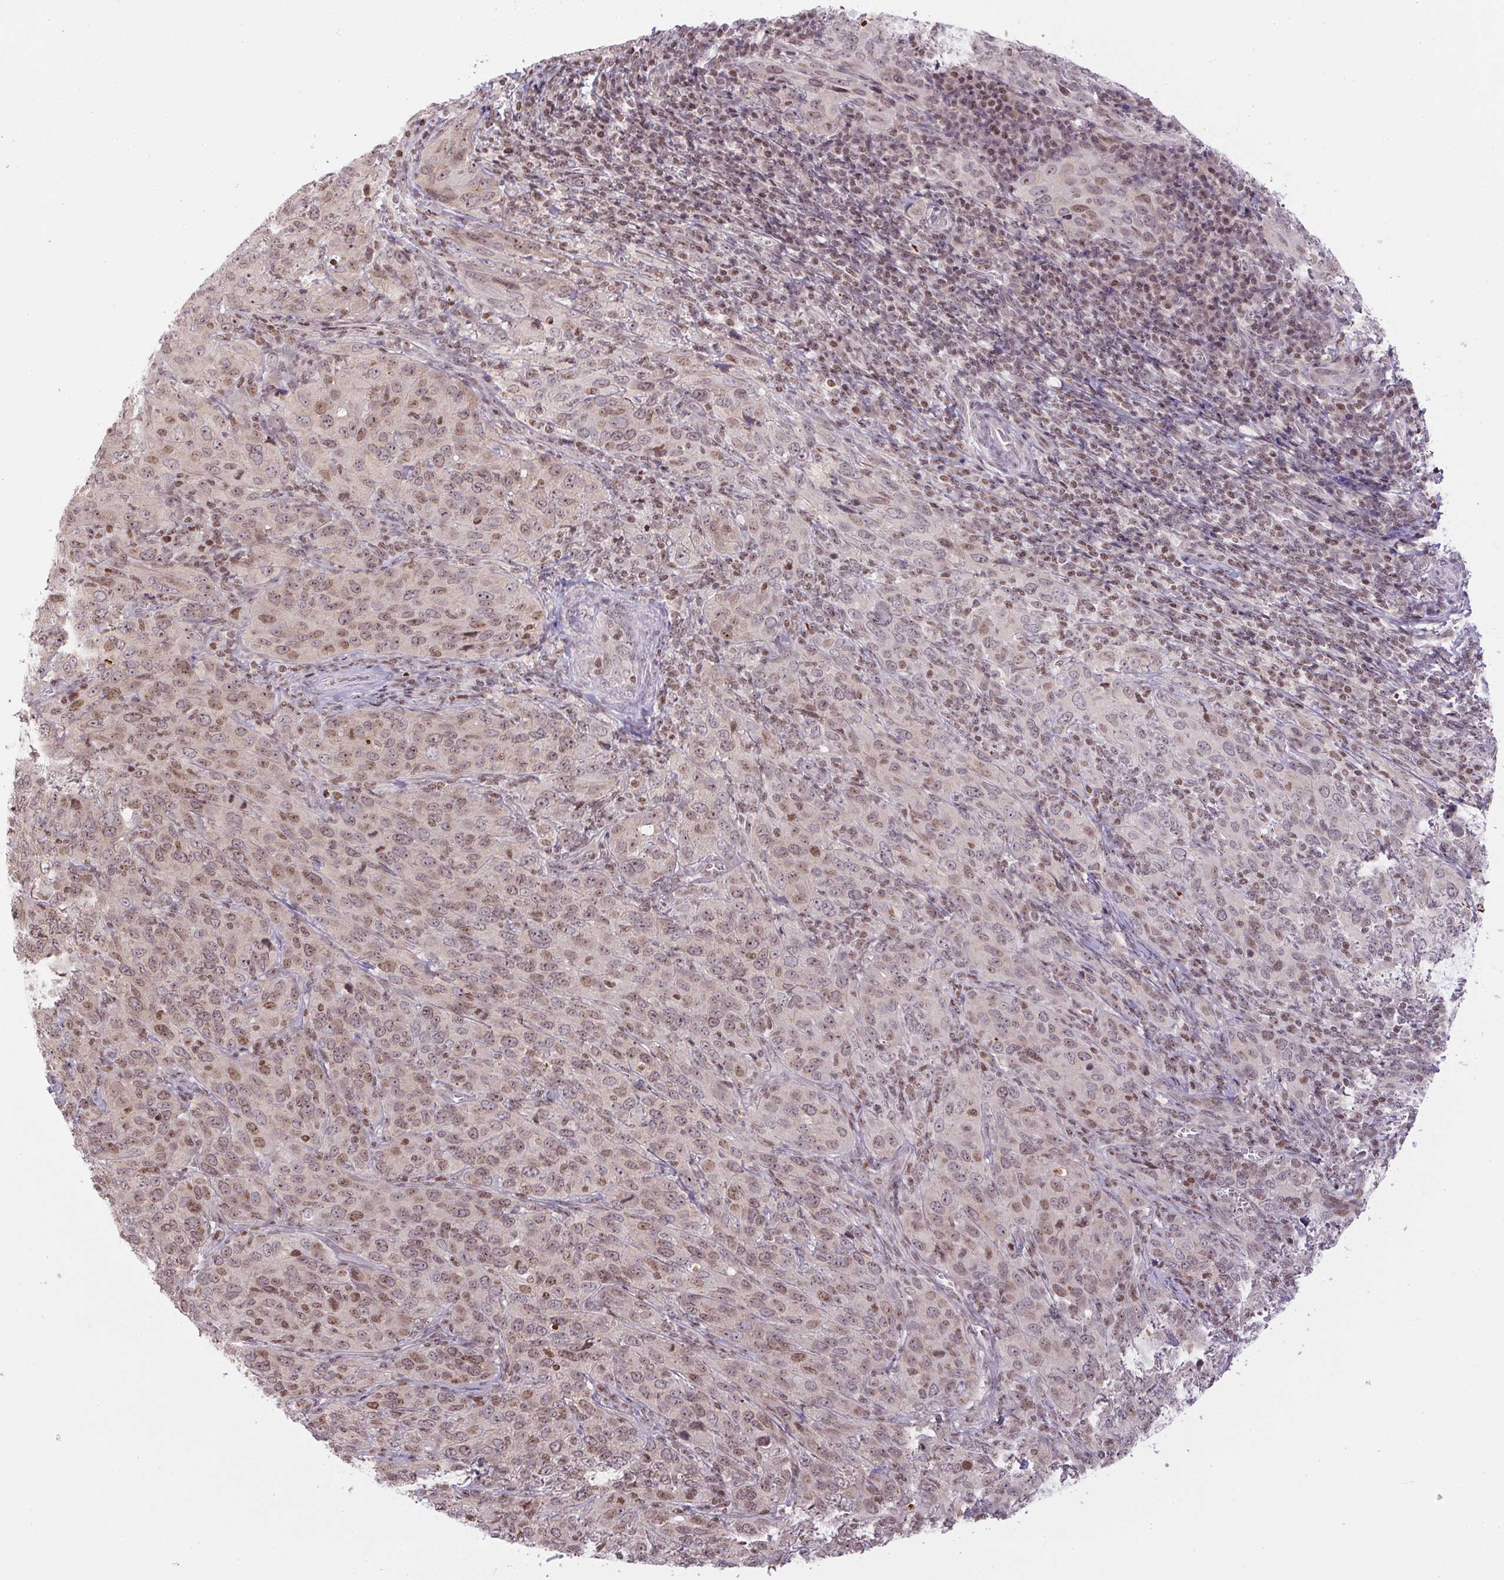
{"staining": {"intensity": "weak", "quantity": ">75%", "location": "nuclear"}, "tissue": "cervical cancer", "cell_type": "Tumor cells", "image_type": "cancer", "snomed": [{"axis": "morphology", "description": "Normal tissue, NOS"}, {"axis": "morphology", "description": "Squamous cell carcinoma, NOS"}, {"axis": "topography", "description": "Cervix"}], "caption": "A brown stain labels weak nuclear staining of a protein in human cervical cancer (squamous cell carcinoma) tumor cells.", "gene": "RNF181", "patient": {"sex": "female", "age": 51}}